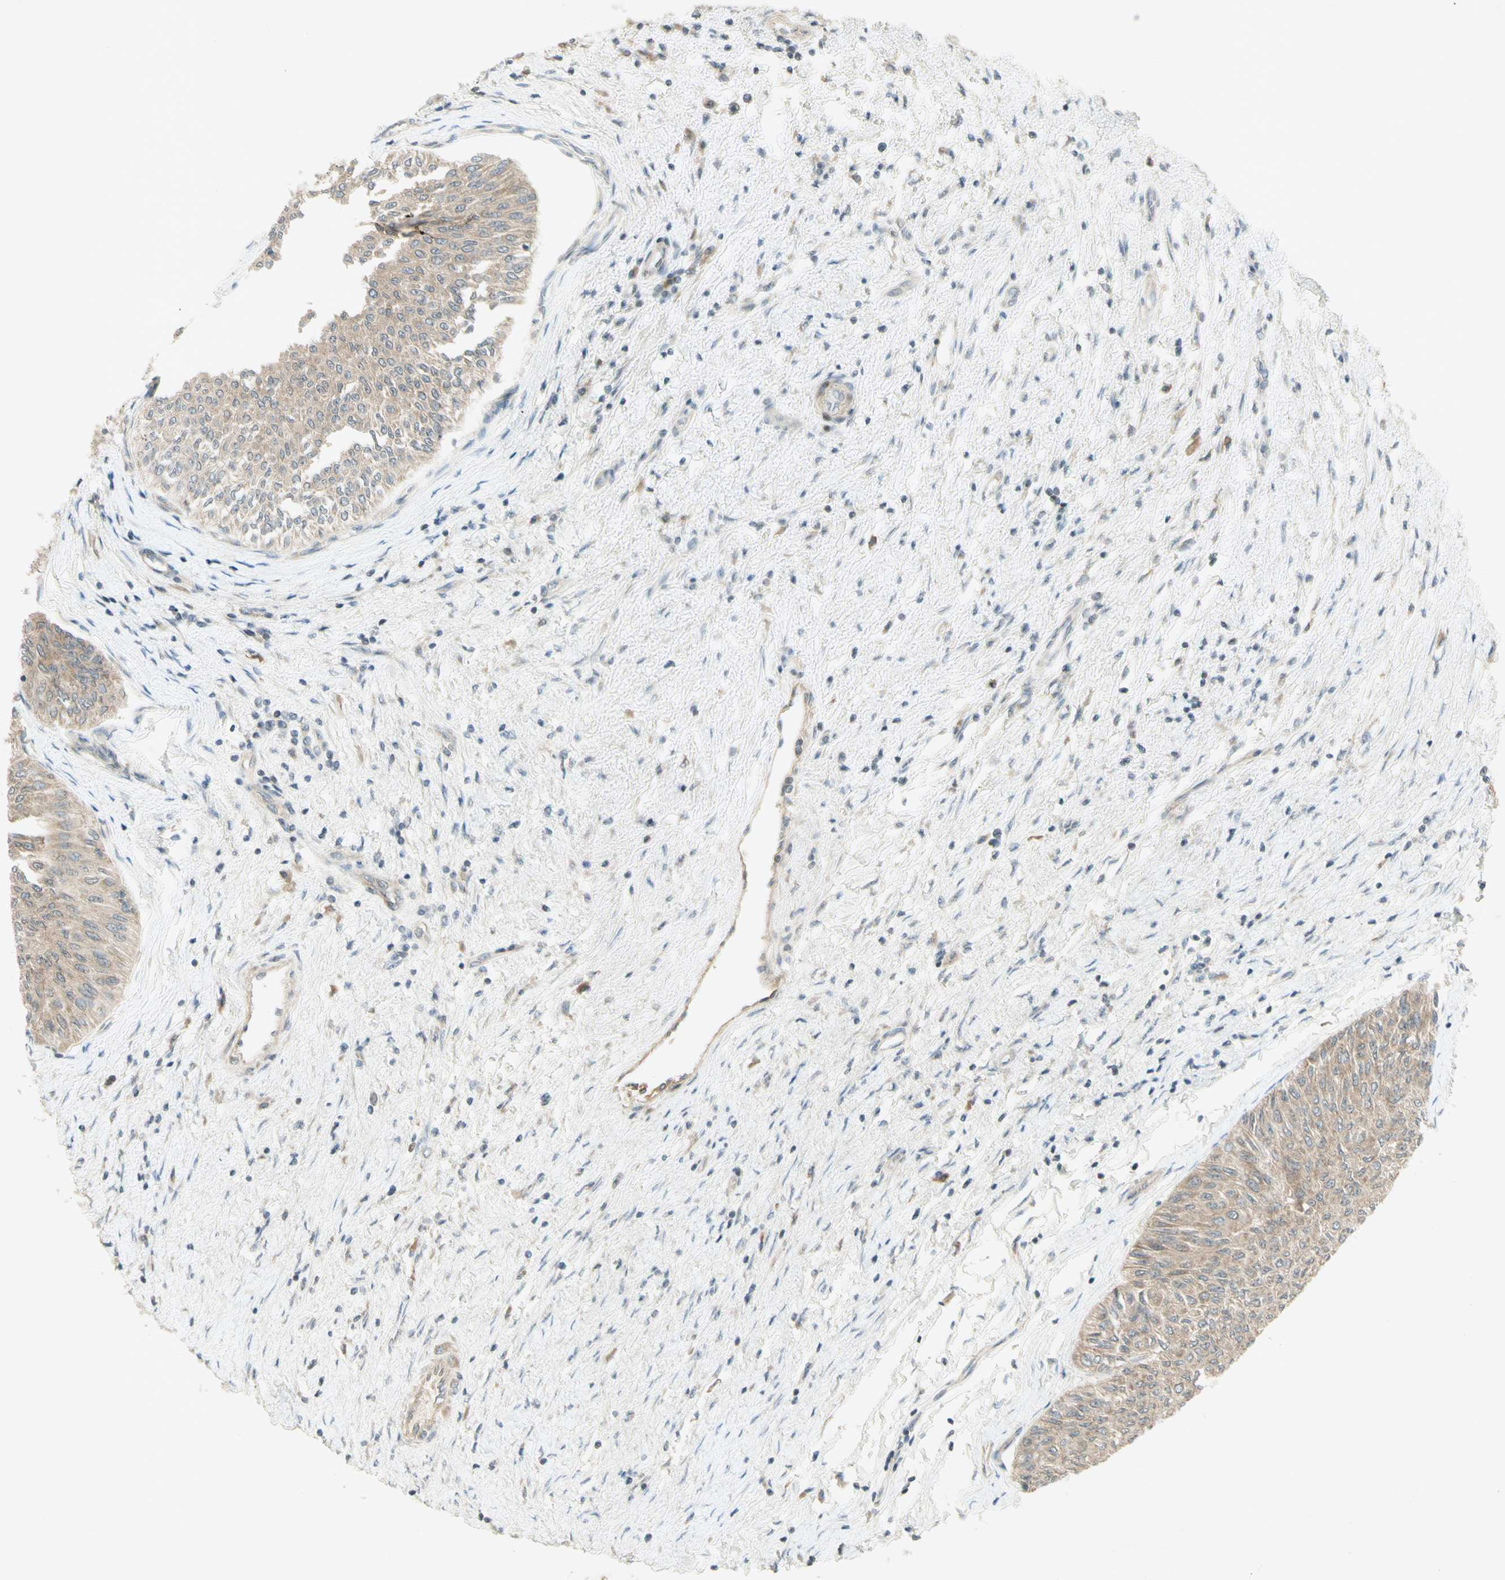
{"staining": {"intensity": "weak", "quantity": ">75%", "location": "cytoplasmic/membranous"}, "tissue": "urothelial cancer", "cell_type": "Tumor cells", "image_type": "cancer", "snomed": [{"axis": "morphology", "description": "Urothelial carcinoma, Low grade"}, {"axis": "topography", "description": "Urinary bladder"}], "caption": "Weak cytoplasmic/membranous expression is identified in about >75% of tumor cells in urothelial cancer.", "gene": "ETF1", "patient": {"sex": "male", "age": 78}}